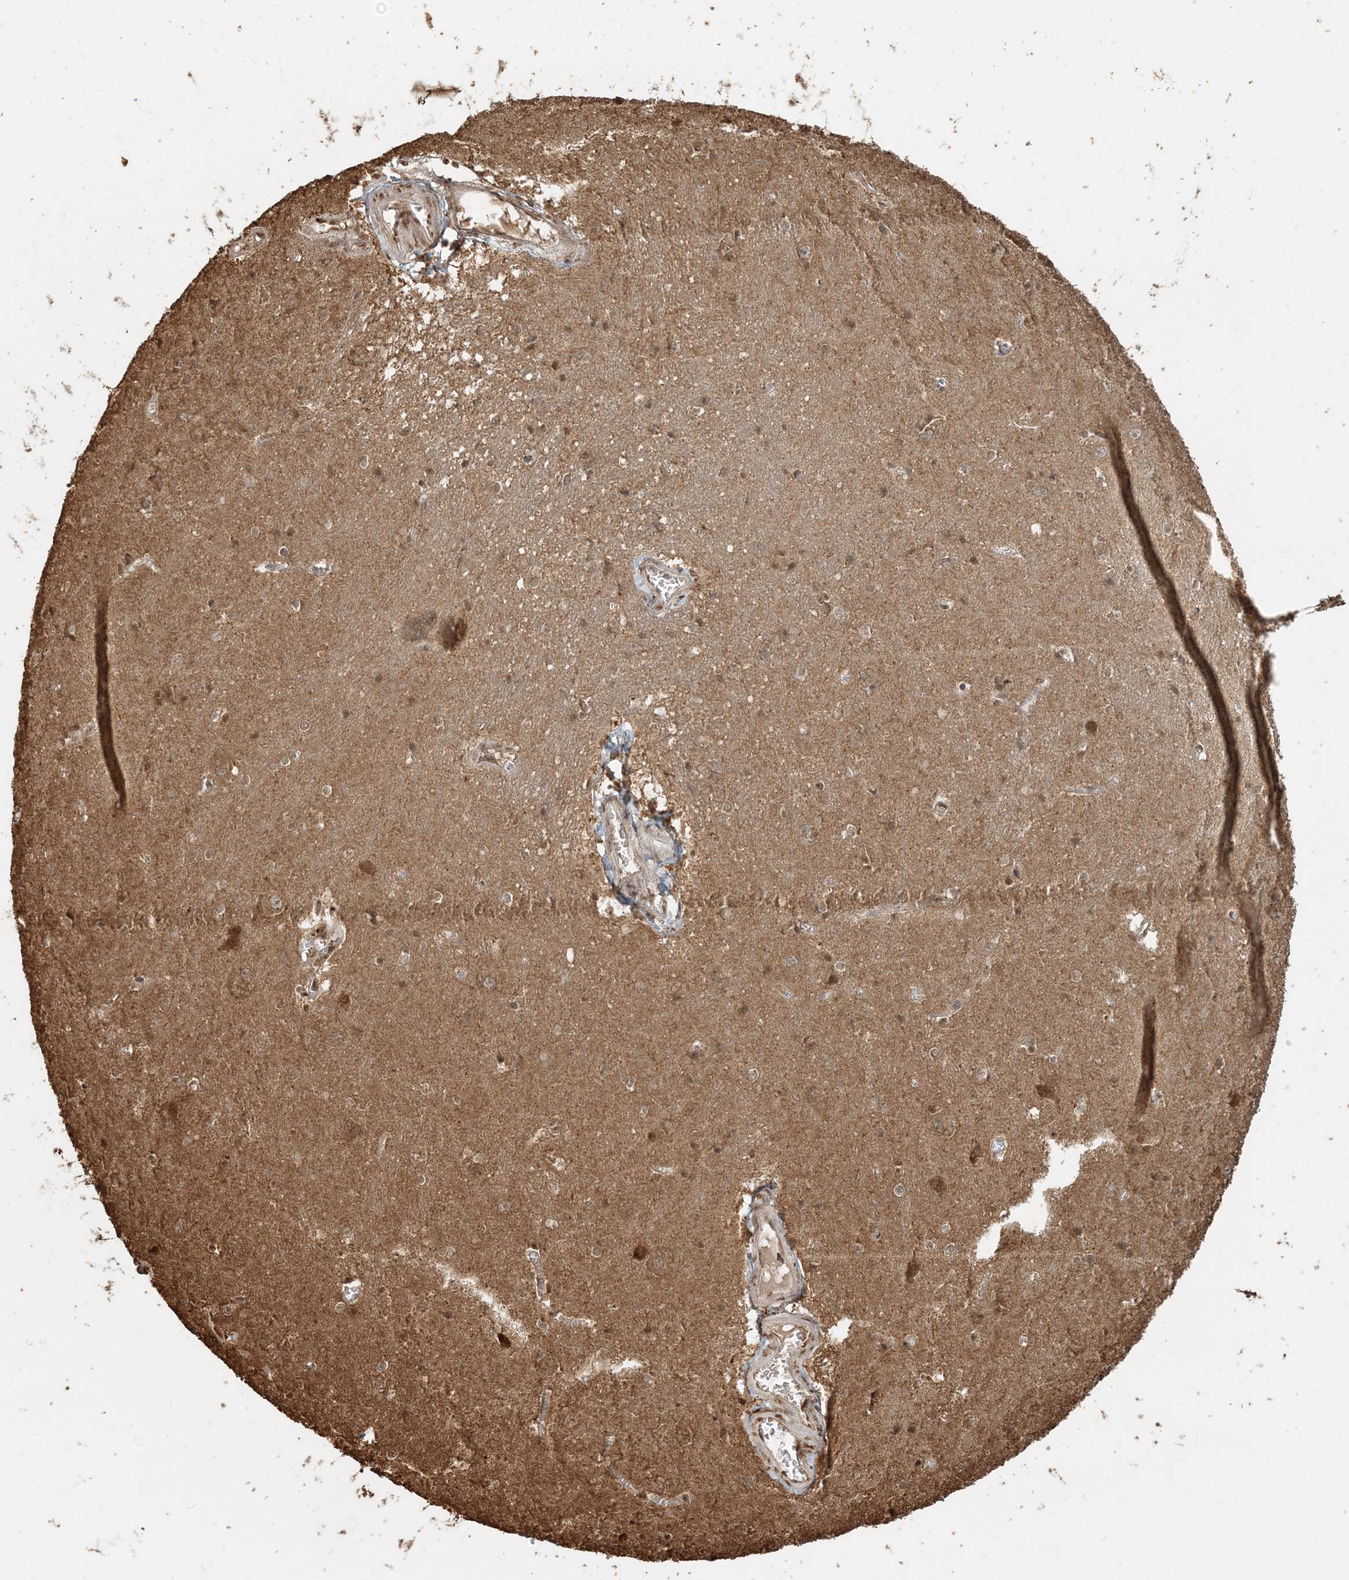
{"staining": {"intensity": "moderate", "quantity": "<25%", "location": "cytoplasmic/membranous,nuclear"}, "tissue": "caudate", "cell_type": "Glial cells", "image_type": "normal", "snomed": [{"axis": "morphology", "description": "Normal tissue, NOS"}, {"axis": "topography", "description": "Lateral ventricle wall"}], "caption": "A brown stain labels moderate cytoplasmic/membranous,nuclear staining of a protein in glial cells of normal caudate.", "gene": "ARHGAP35", "patient": {"sex": "male", "age": 37}}